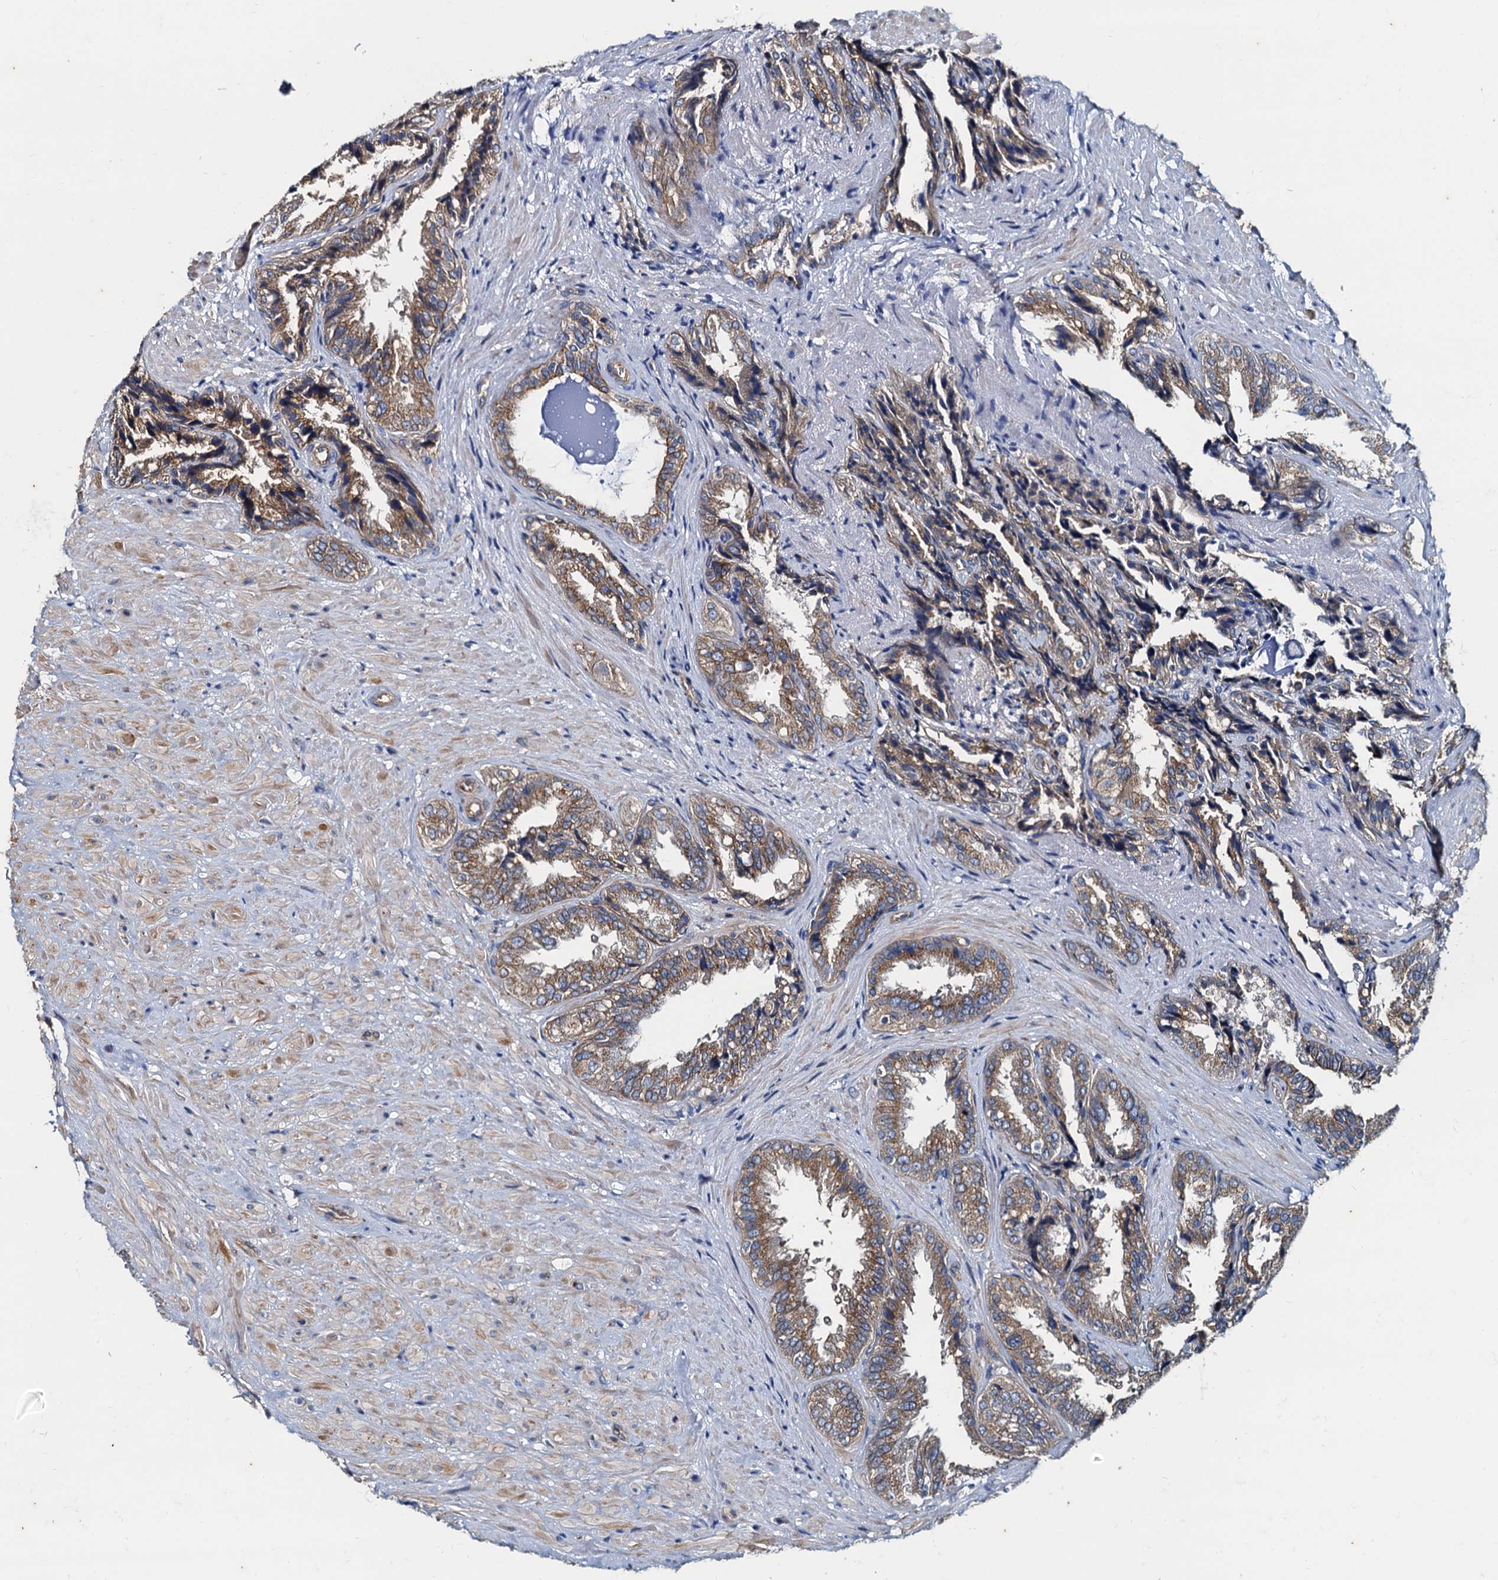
{"staining": {"intensity": "moderate", "quantity": ">75%", "location": "cytoplasmic/membranous"}, "tissue": "seminal vesicle", "cell_type": "Glandular cells", "image_type": "normal", "snomed": [{"axis": "morphology", "description": "Normal tissue, NOS"}, {"axis": "topography", "description": "Seminal veicle"}, {"axis": "topography", "description": "Peripheral nerve tissue"}], "caption": "Benign seminal vesicle demonstrates moderate cytoplasmic/membranous staining in approximately >75% of glandular cells, visualized by immunohistochemistry.", "gene": "NGRN", "patient": {"sex": "male", "age": 63}}